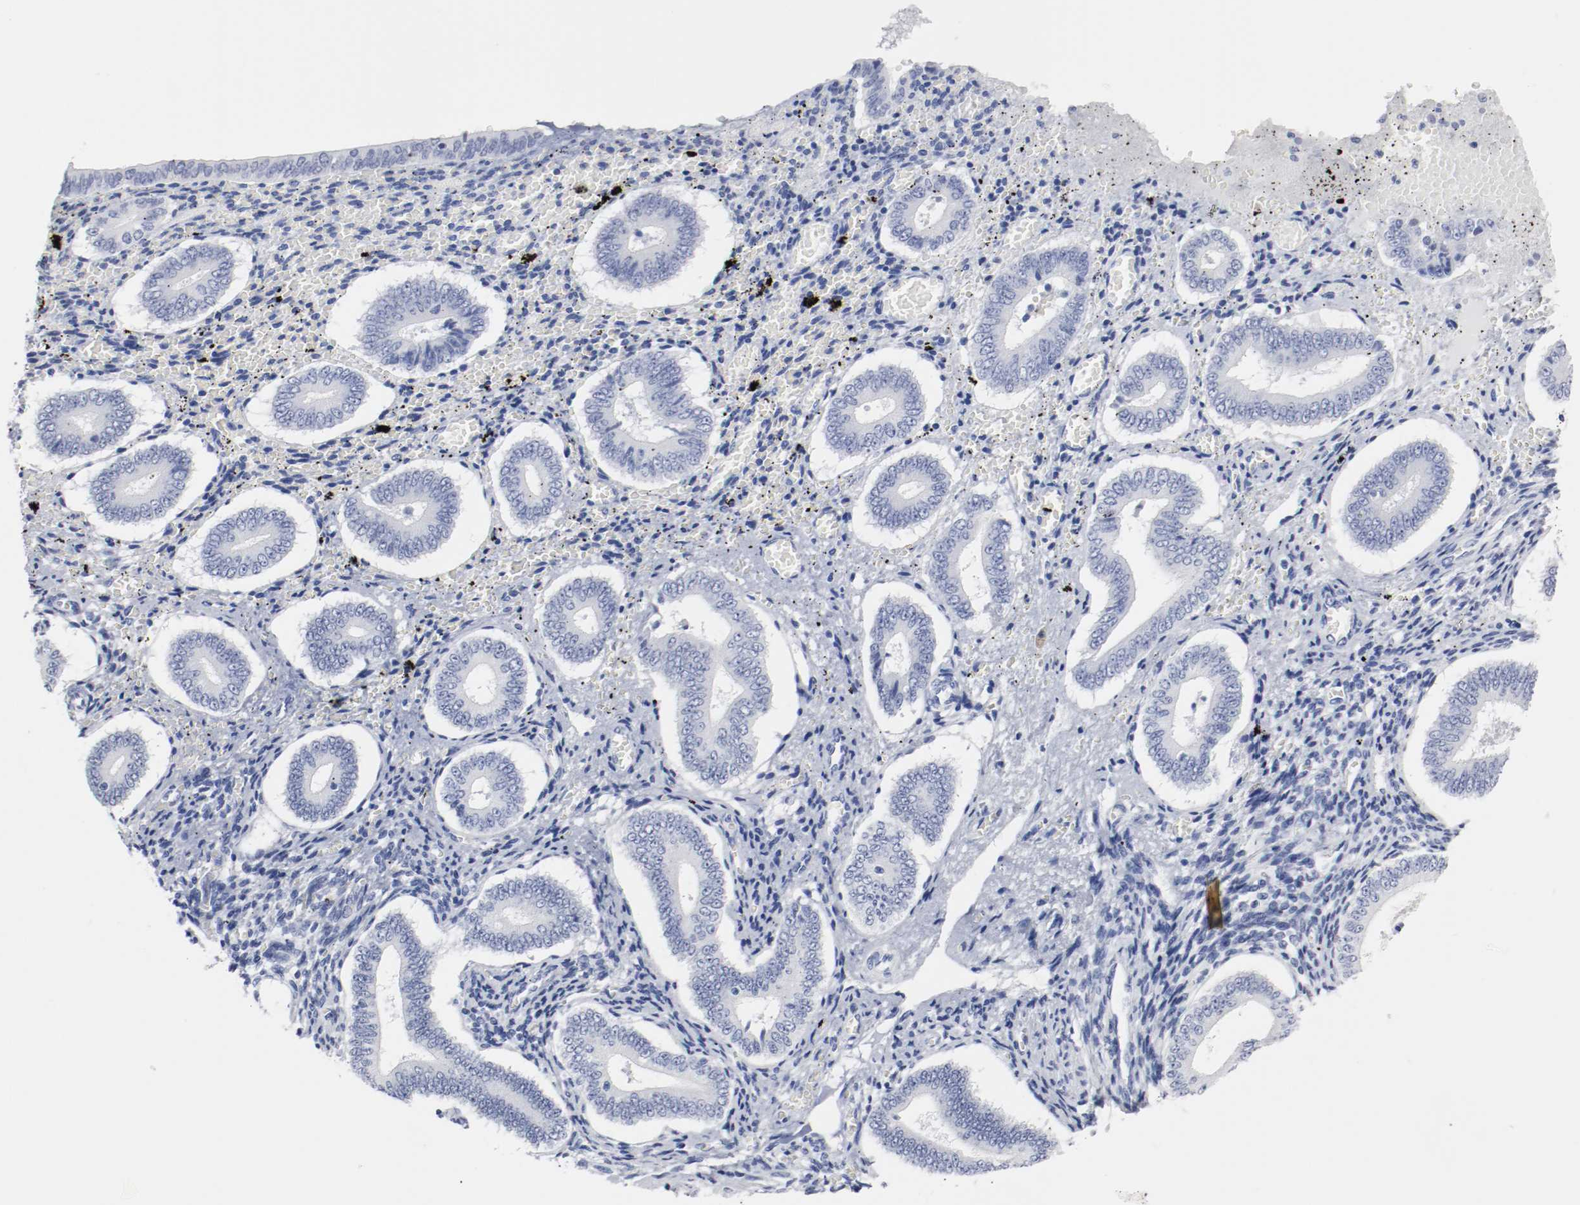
{"staining": {"intensity": "negative", "quantity": "none", "location": "none"}, "tissue": "endometrium", "cell_type": "Cells in endometrial stroma", "image_type": "normal", "snomed": [{"axis": "morphology", "description": "Normal tissue, NOS"}, {"axis": "topography", "description": "Endometrium"}], "caption": "This is an immunohistochemistry photomicrograph of unremarkable human endometrium. There is no positivity in cells in endometrial stroma.", "gene": "GAD1", "patient": {"sex": "female", "age": 42}}